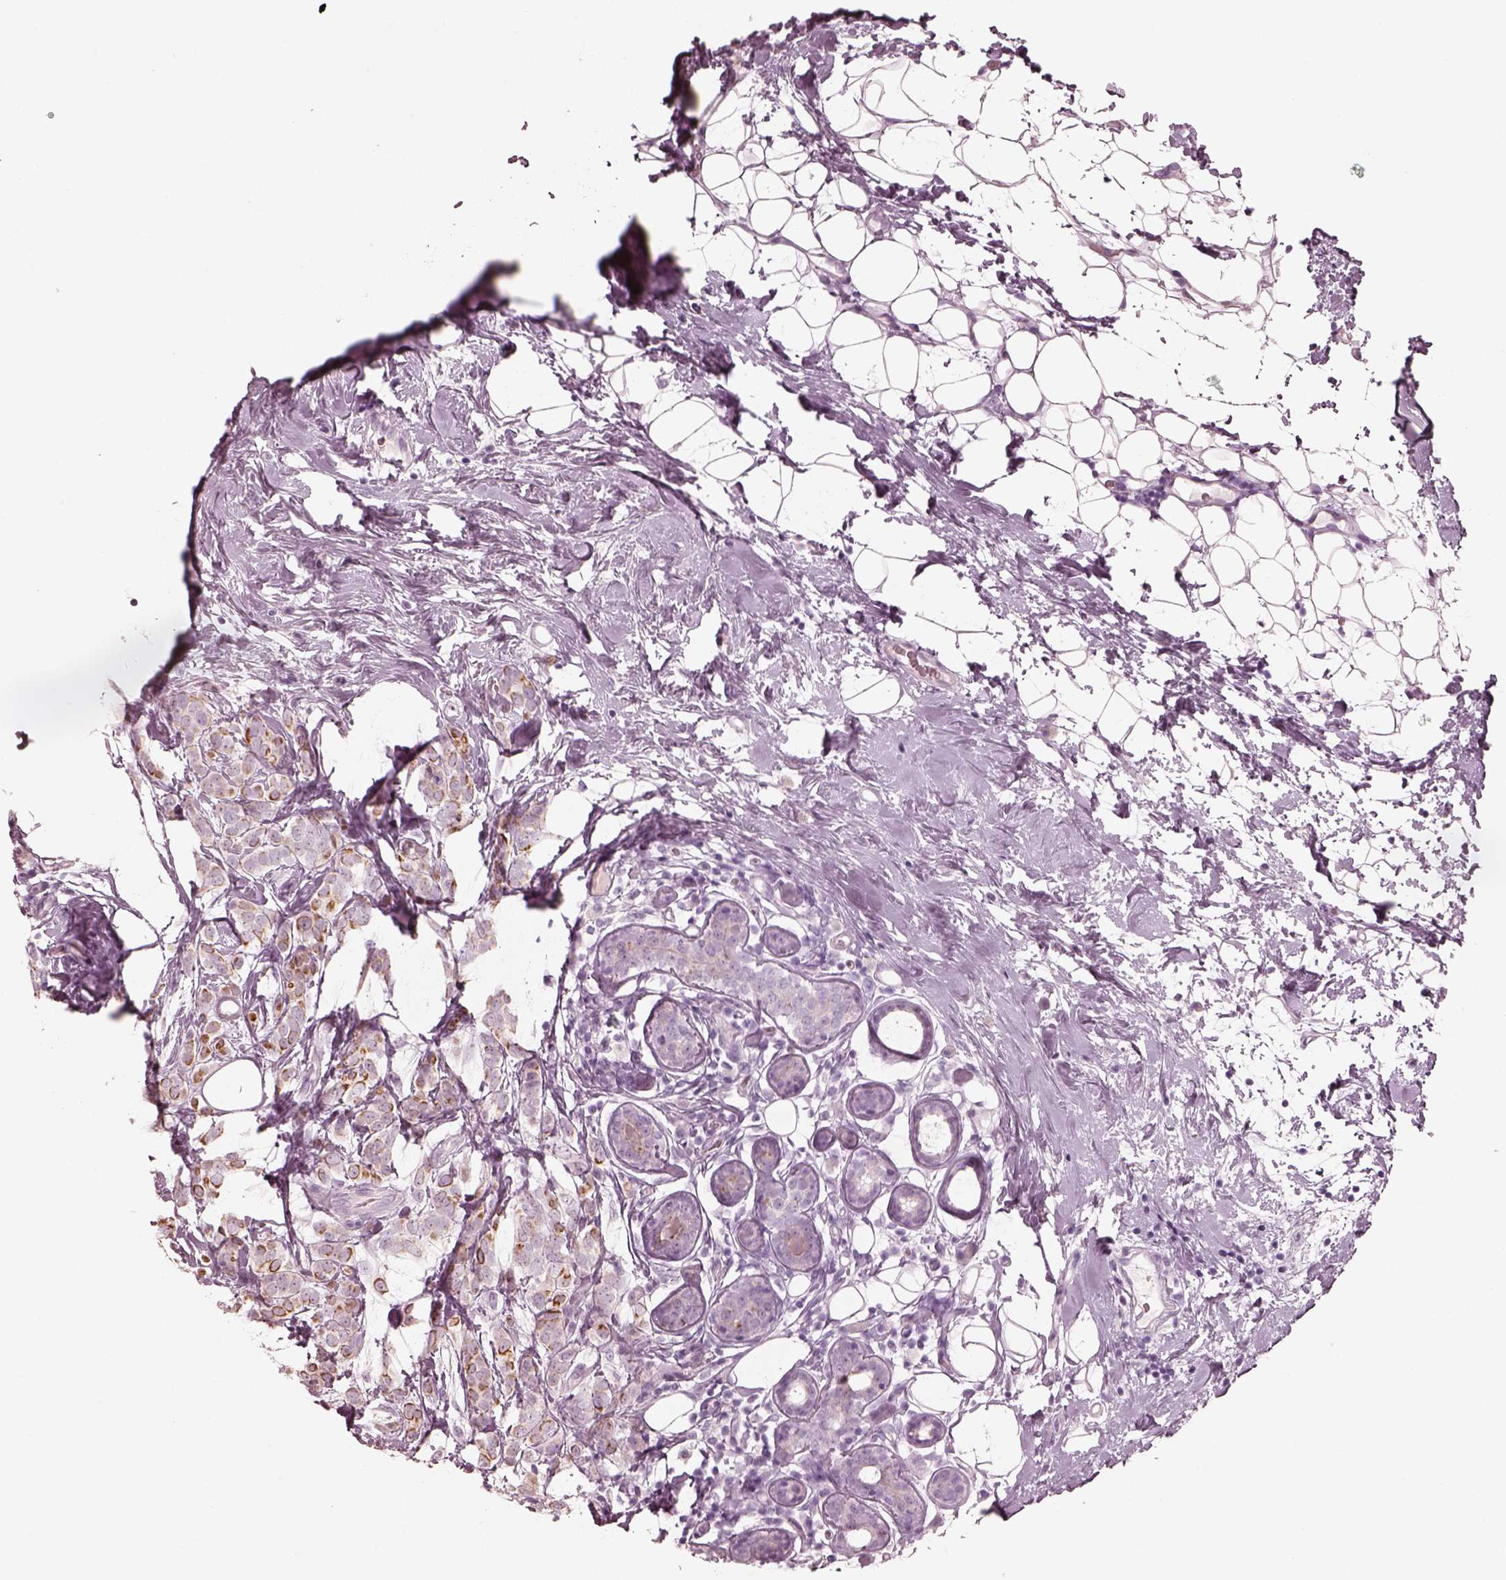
{"staining": {"intensity": "moderate", "quantity": "<25%", "location": "cytoplasmic/membranous"}, "tissue": "breast cancer", "cell_type": "Tumor cells", "image_type": "cancer", "snomed": [{"axis": "morphology", "description": "Lobular carcinoma"}, {"axis": "topography", "description": "Breast"}], "caption": "Protein staining demonstrates moderate cytoplasmic/membranous expression in approximately <25% of tumor cells in lobular carcinoma (breast).", "gene": "PON3", "patient": {"sex": "female", "age": 49}}